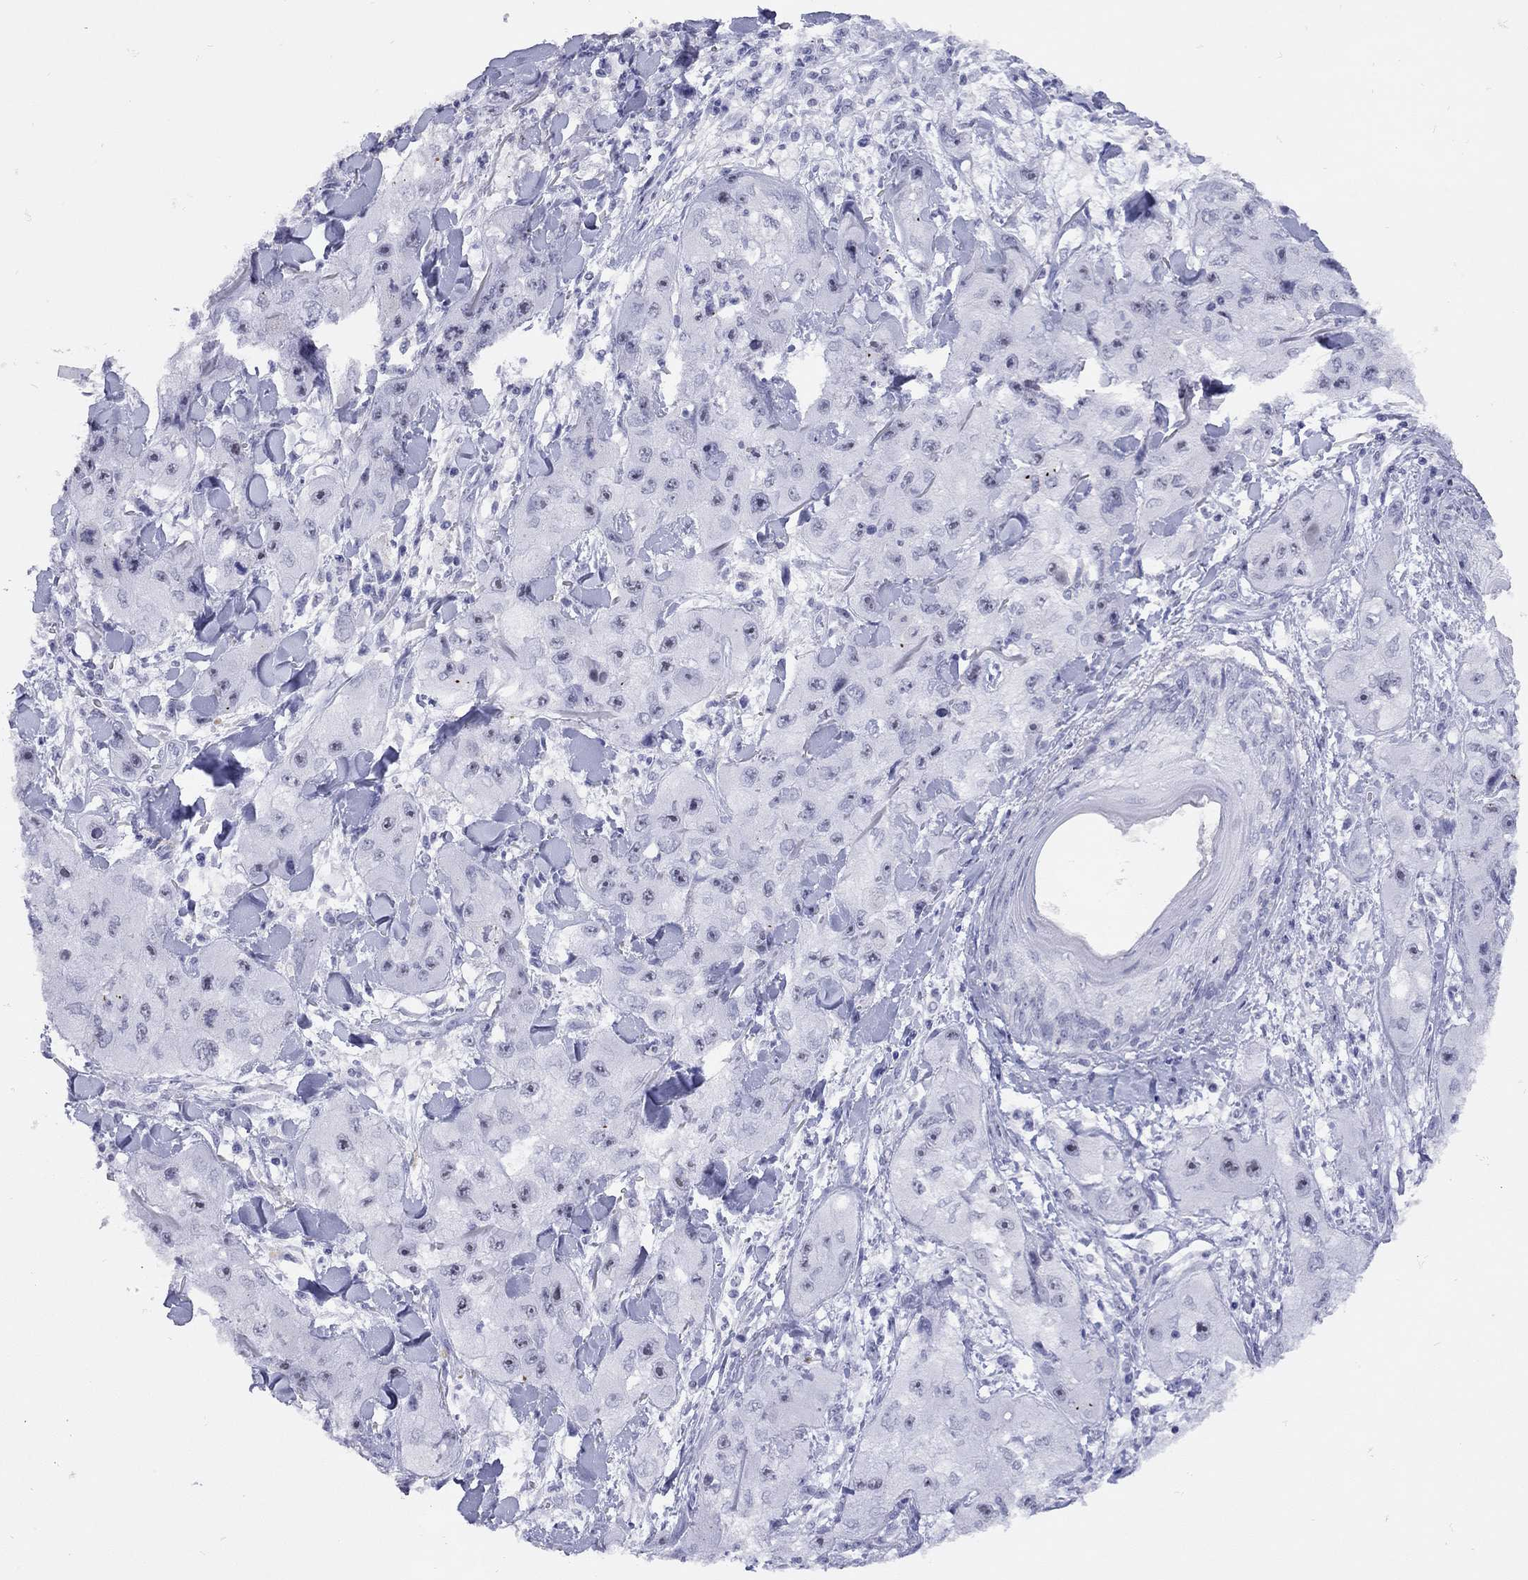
{"staining": {"intensity": "weak", "quantity": "<25%", "location": "nuclear"}, "tissue": "skin cancer", "cell_type": "Tumor cells", "image_type": "cancer", "snomed": [{"axis": "morphology", "description": "Squamous cell carcinoma, NOS"}, {"axis": "topography", "description": "Skin"}, {"axis": "topography", "description": "Subcutis"}], "caption": "This is a photomicrograph of IHC staining of skin cancer, which shows no staining in tumor cells.", "gene": "LYAR", "patient": {"sex": "male", "age": 73}}